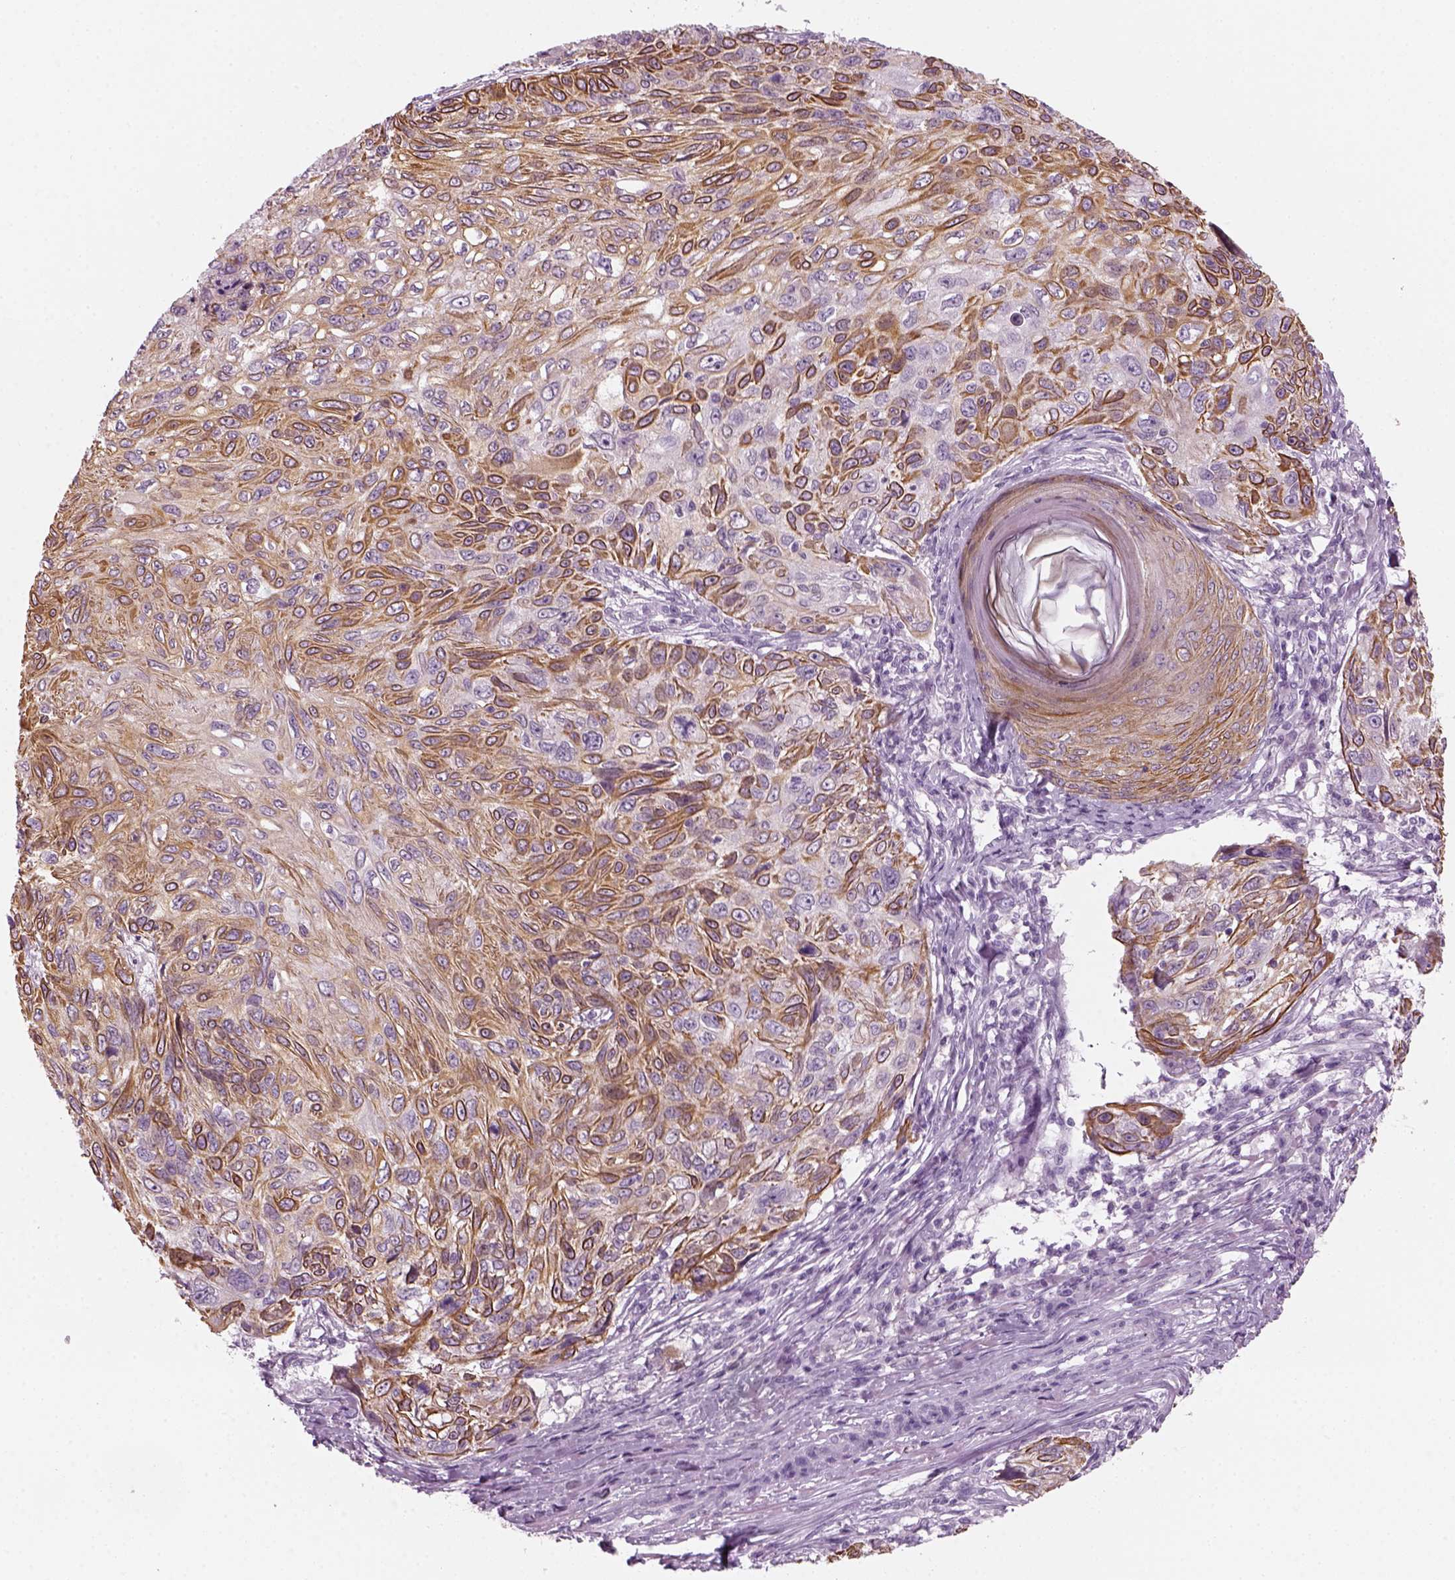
{"staining": {"intensity": "moderate", "quantity": "25%-75%", "location": "cytoplasmic/membranous"}, "tissue": "skin cancer", "cell_type": "Tumor cells", "image_type": "cancer", "snomed": [{"axis": "morphology", "description": "Squamous cell carcinoma, NOS"}, {"axis": "topography", "description": "Skin"}], "caption": "Immunohistochemistry of skin cancer (squamous cell carcinoma) exhibits medium levels of moderate cytoplasmic/membranous expression in approximately 25%-75% of tumor cells.", "gene": "KRT75", "patient": {"sex": "male", "age": 92}}